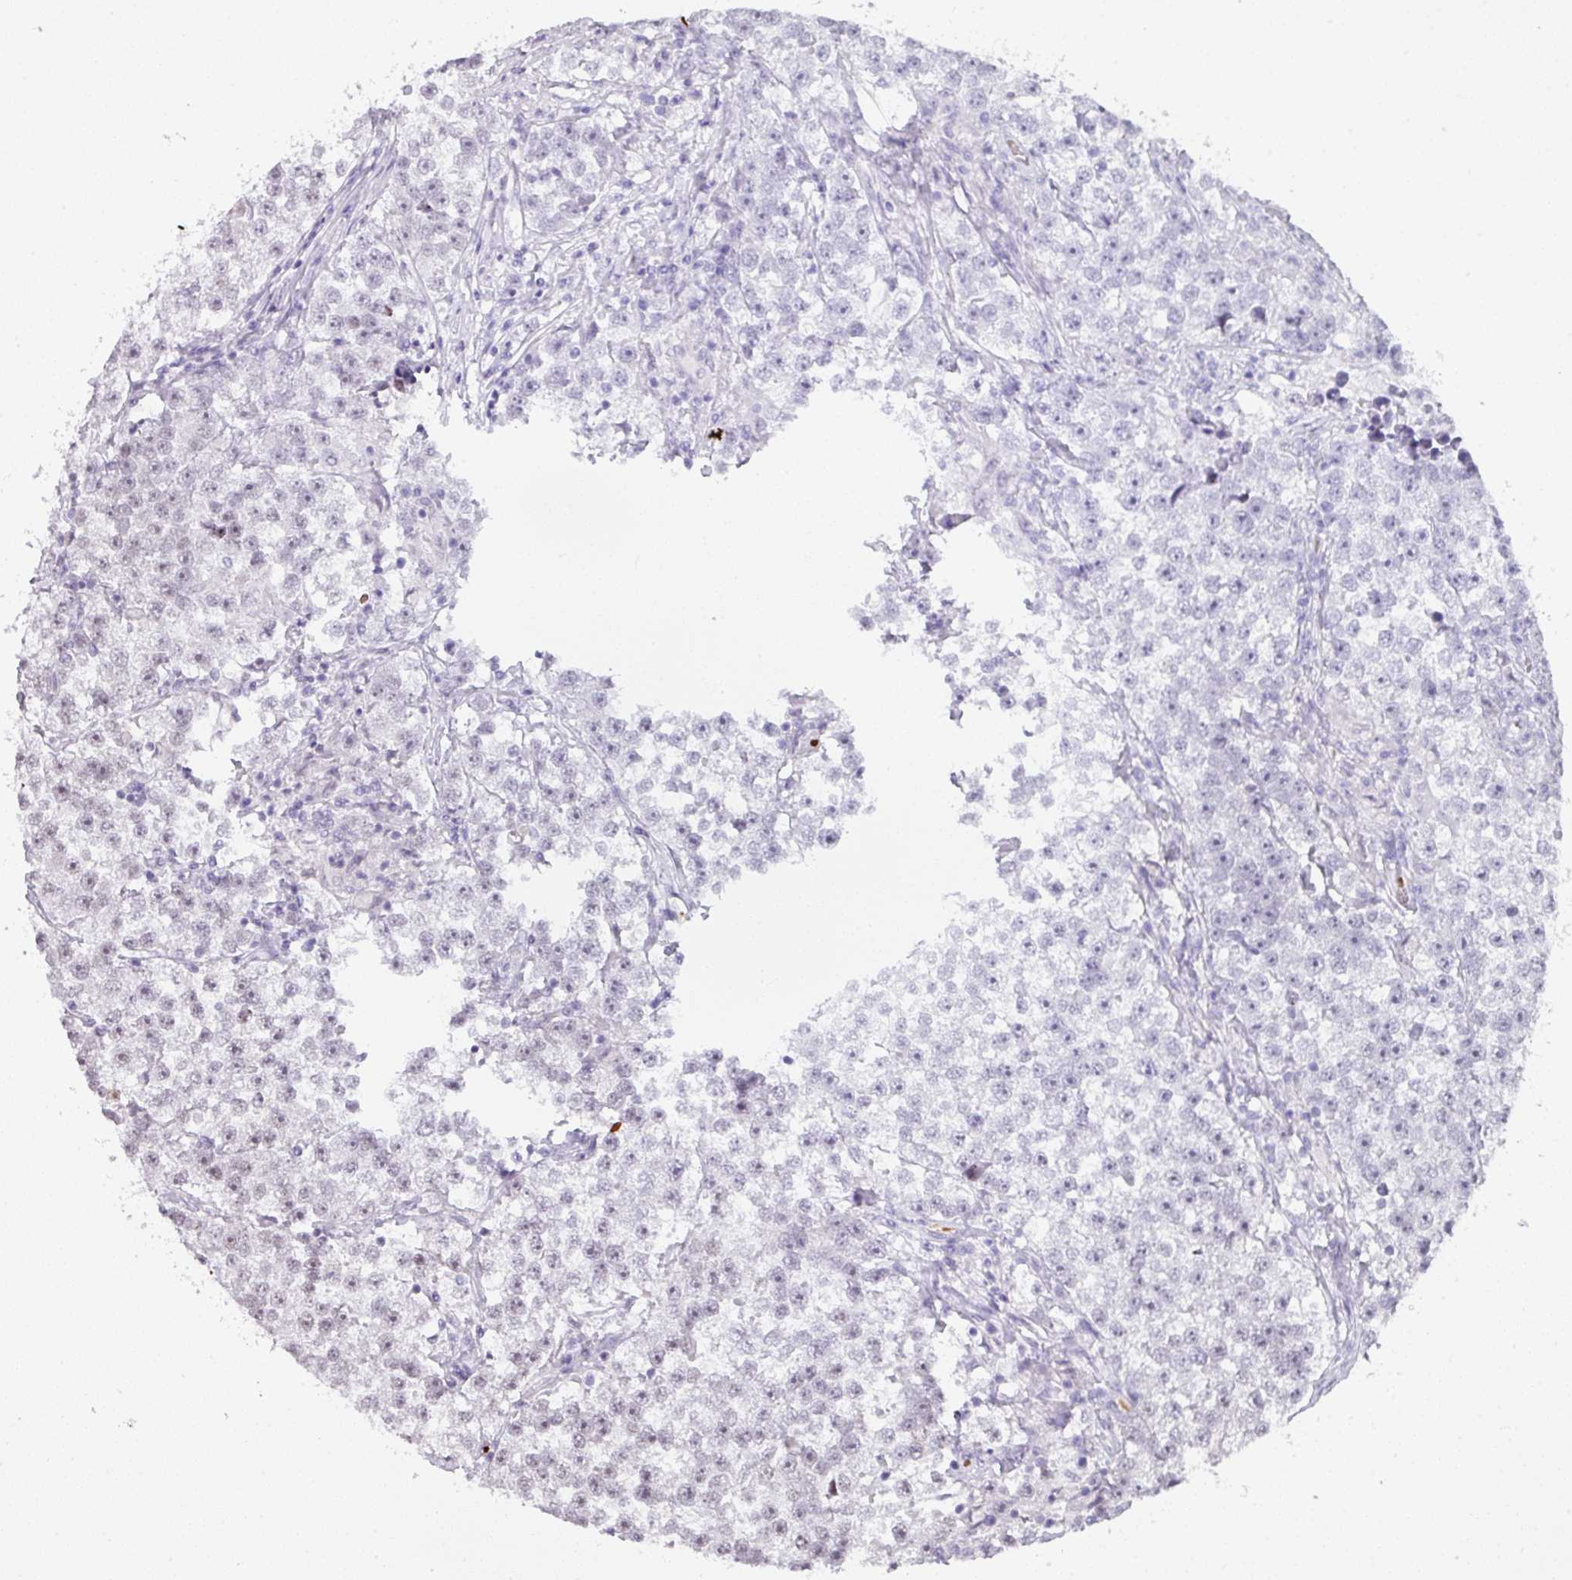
{"staining": {"intensity": "weak", "quantity": "25%-75%", "location": "nuclear"}, "tissue": "testis cancer", "cell_type": "Tumor cells", "image_type": "cancer", "snomed": [{"axis": "morphology", "description": "Seminoma, NOS"}, {"axis": "topography", "description": "Testis"}], "caption": "Protein staining demonstrates weak nuclear staining in approximately 25%-75% of tumor cells in testis cancer (seminoma). The staining was performed using DAB (3,3'-diaminobenzidine) to visualize the protein expression in brown, while the nuclei were stained in blue with hematoxylin (Magnification: 20x).", "gene": "NEIL1", "patient": {"sex": "male", "age": 46}}